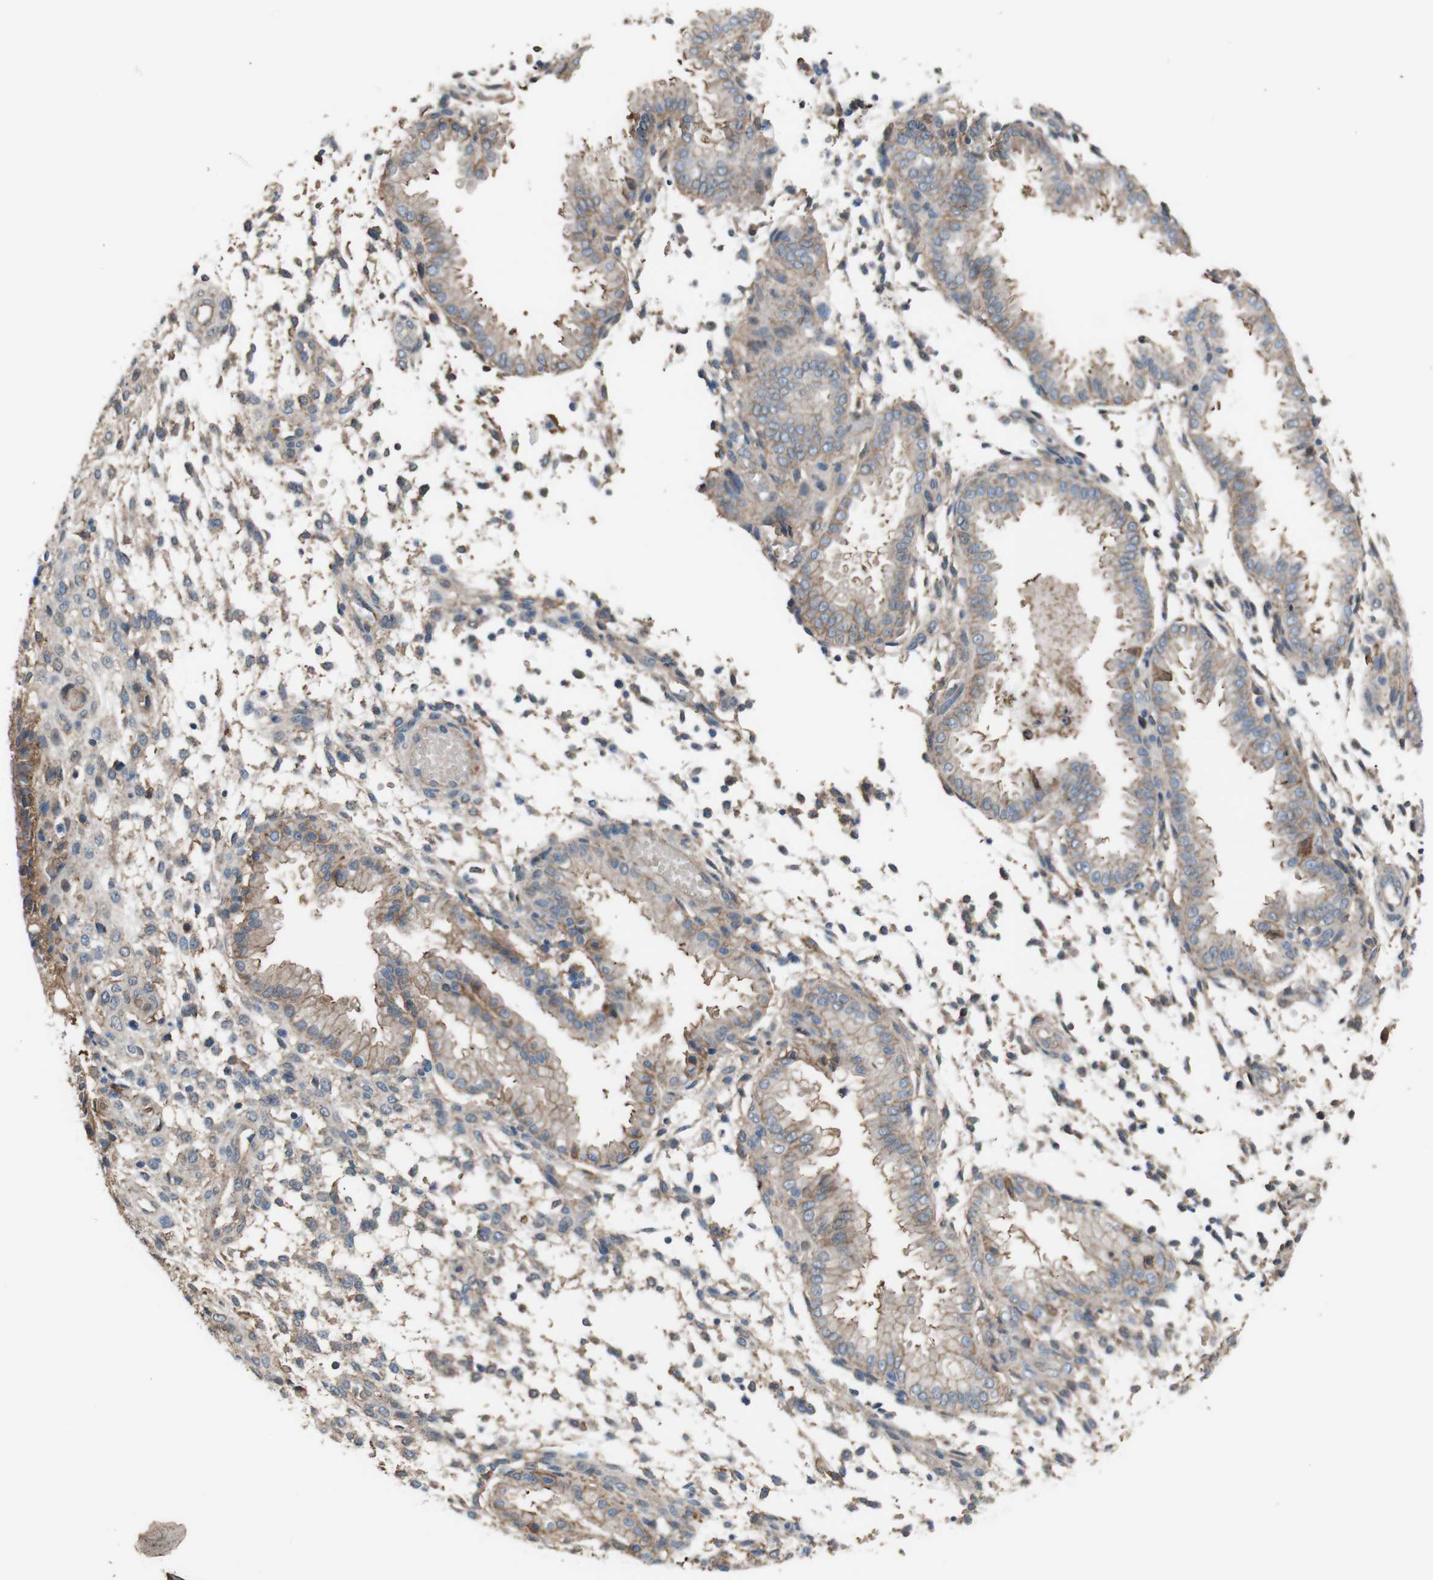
{"staining": {"intensity": "moderate", "quantity": "25%-75%", "location": "cytoplasmic/membranous"}, "tissue": "endometrium", "cell_type": "Cells in endometrial stroma", "image_type": "normal", "snomed": [{"axis": "morphology", "description": "Normal tissue, NOS"}, {"axis": "topography", "description": "Endometrium"}], "caption": "Immunohistochemical staining of benign endometrium shows 25%-75% levels of moderate cytoplasmic/membranous protein staining in about 25%-75% of cells in endometrial stroma.", "gene": "ATP2B1", "patient": {"sex": "female", "age": 33}}